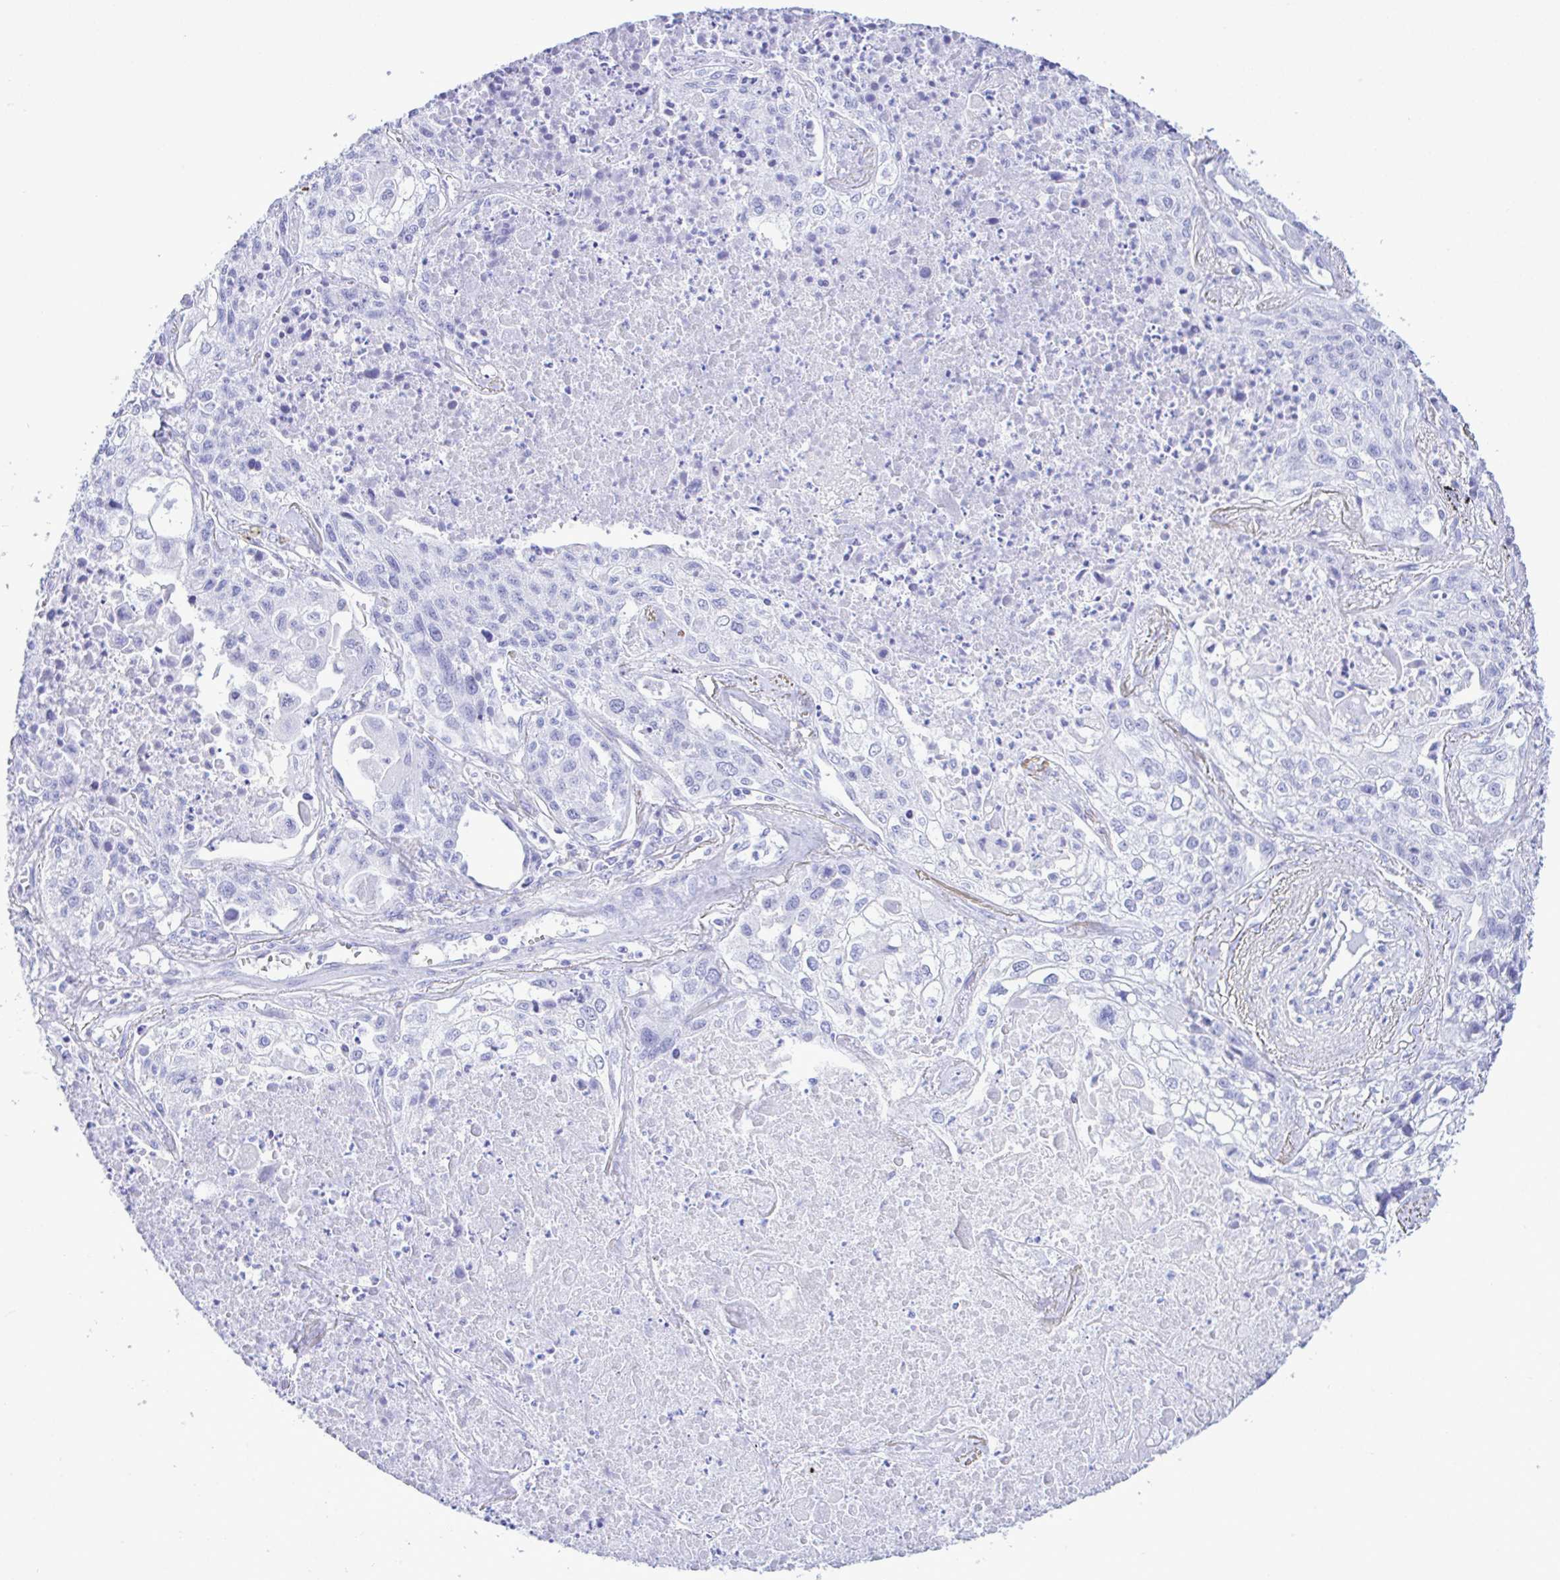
{"staining": {"intensity": "negative", "quantity": "none", "location": "none"}, "tissue": "lung cancer", "cell_type": "Tumor cells", "image_type": "cancer", "snomed": [{"axis": "morphology", "description": "Squamous cell carcinoma, NOS"}, {"axis": "topography", "description": "Lung"}], "caption": "There is no significant expression in tumor cells of lung squamous cell carcinoma.", "gene": "SELENOV", "patient": {"sex": "male", "age": 74}}